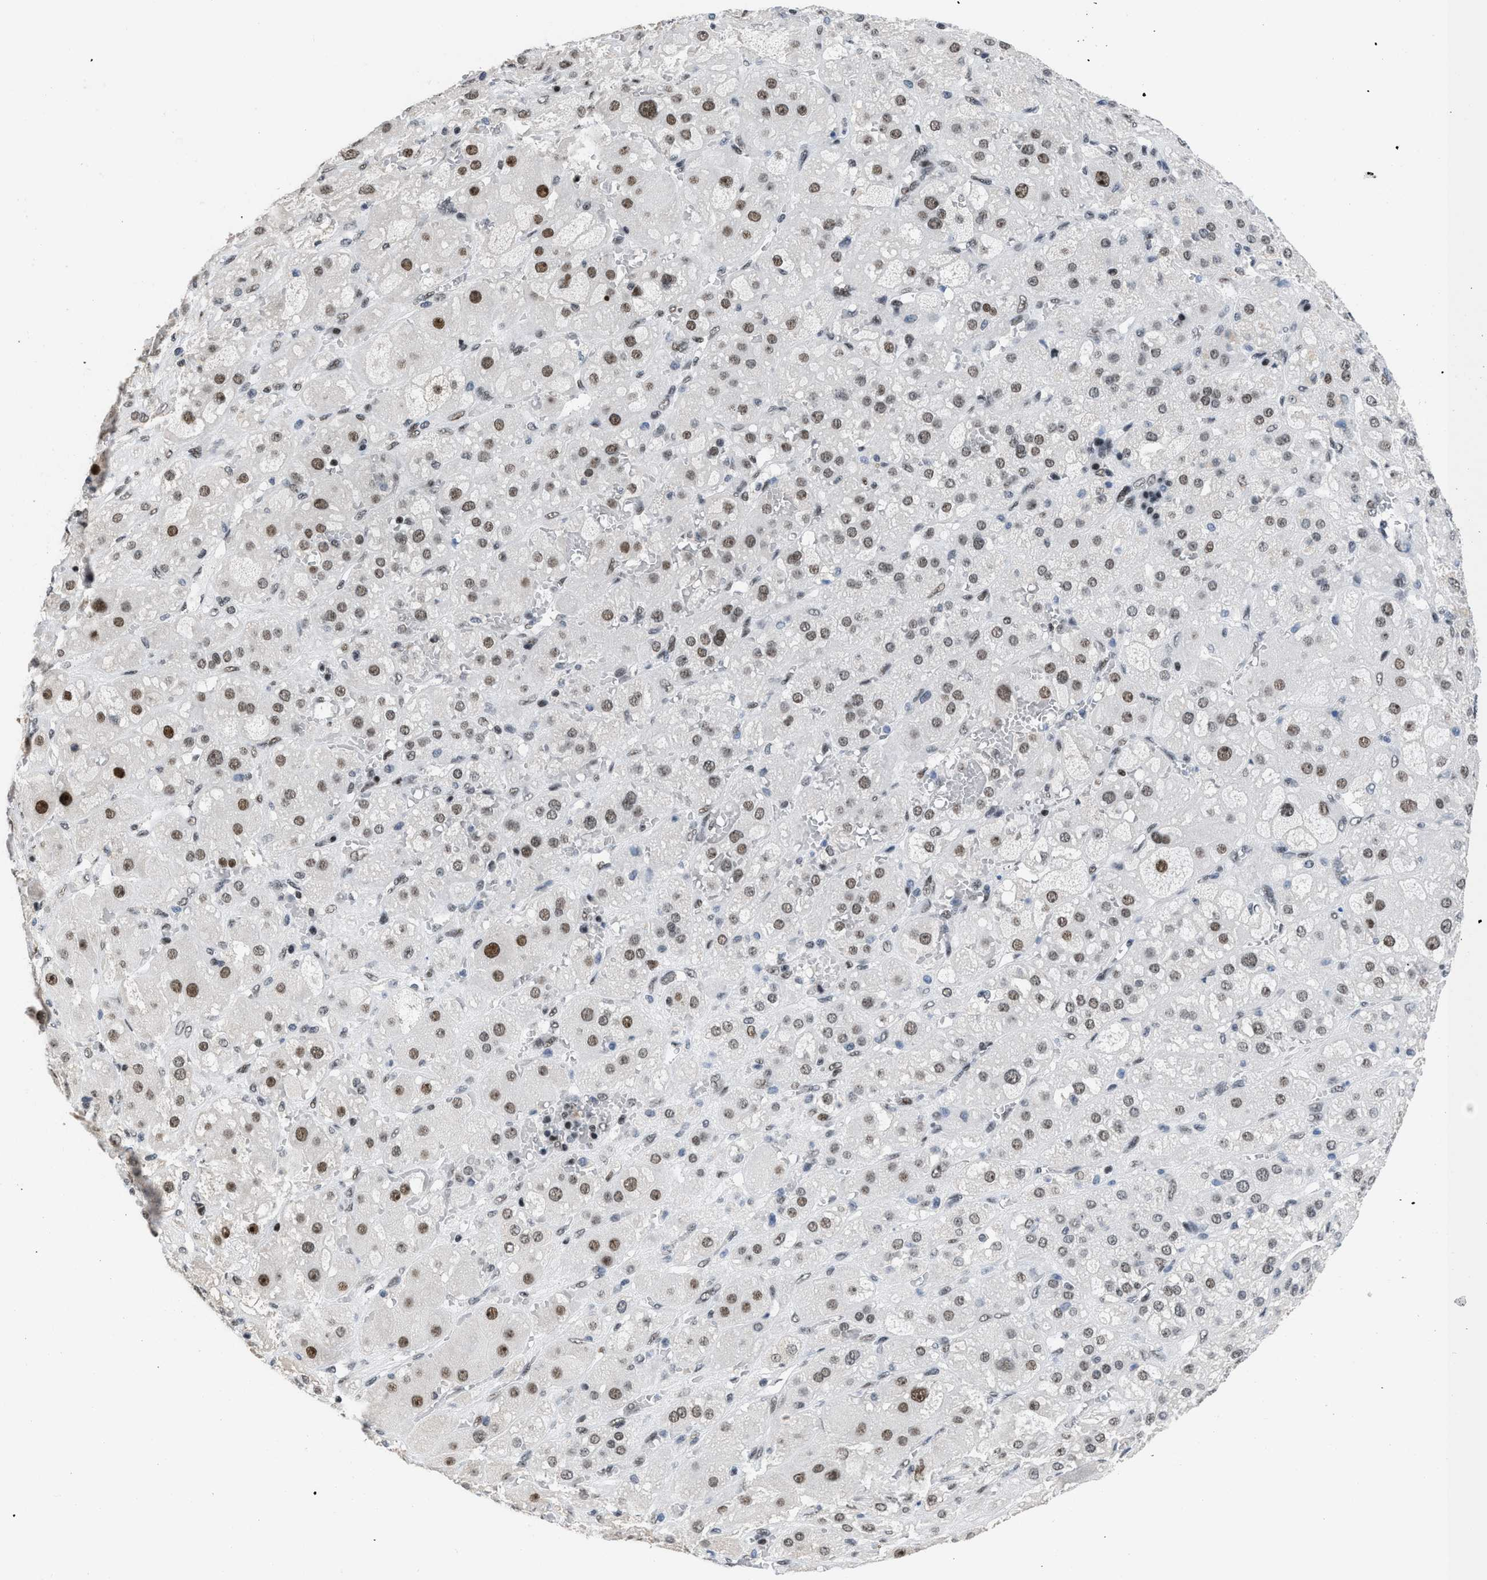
{"staining": {"intensity": "strong", "quantity": ">75%", "location": "nuclear"}, "tissue": "adrenal gland", "cell_type": "Glandular cells", "image_type": "normal", "snomed": [{"axis": "morphology", "description": "Normal tissue, NOS"}, {"axis": "topography", "description": "Adrenal gland"}], "caption": "High-magnification brightfield microscopy of normal adrenal gland stained with DAB (brown) and counterstained with hematoxylin (blue). glandular cells exhibit strong nuclear expression is appreciated in about>75% of cells.", "gene": "TERF2IP", "patient": {"sex": "female", "age": 47}}